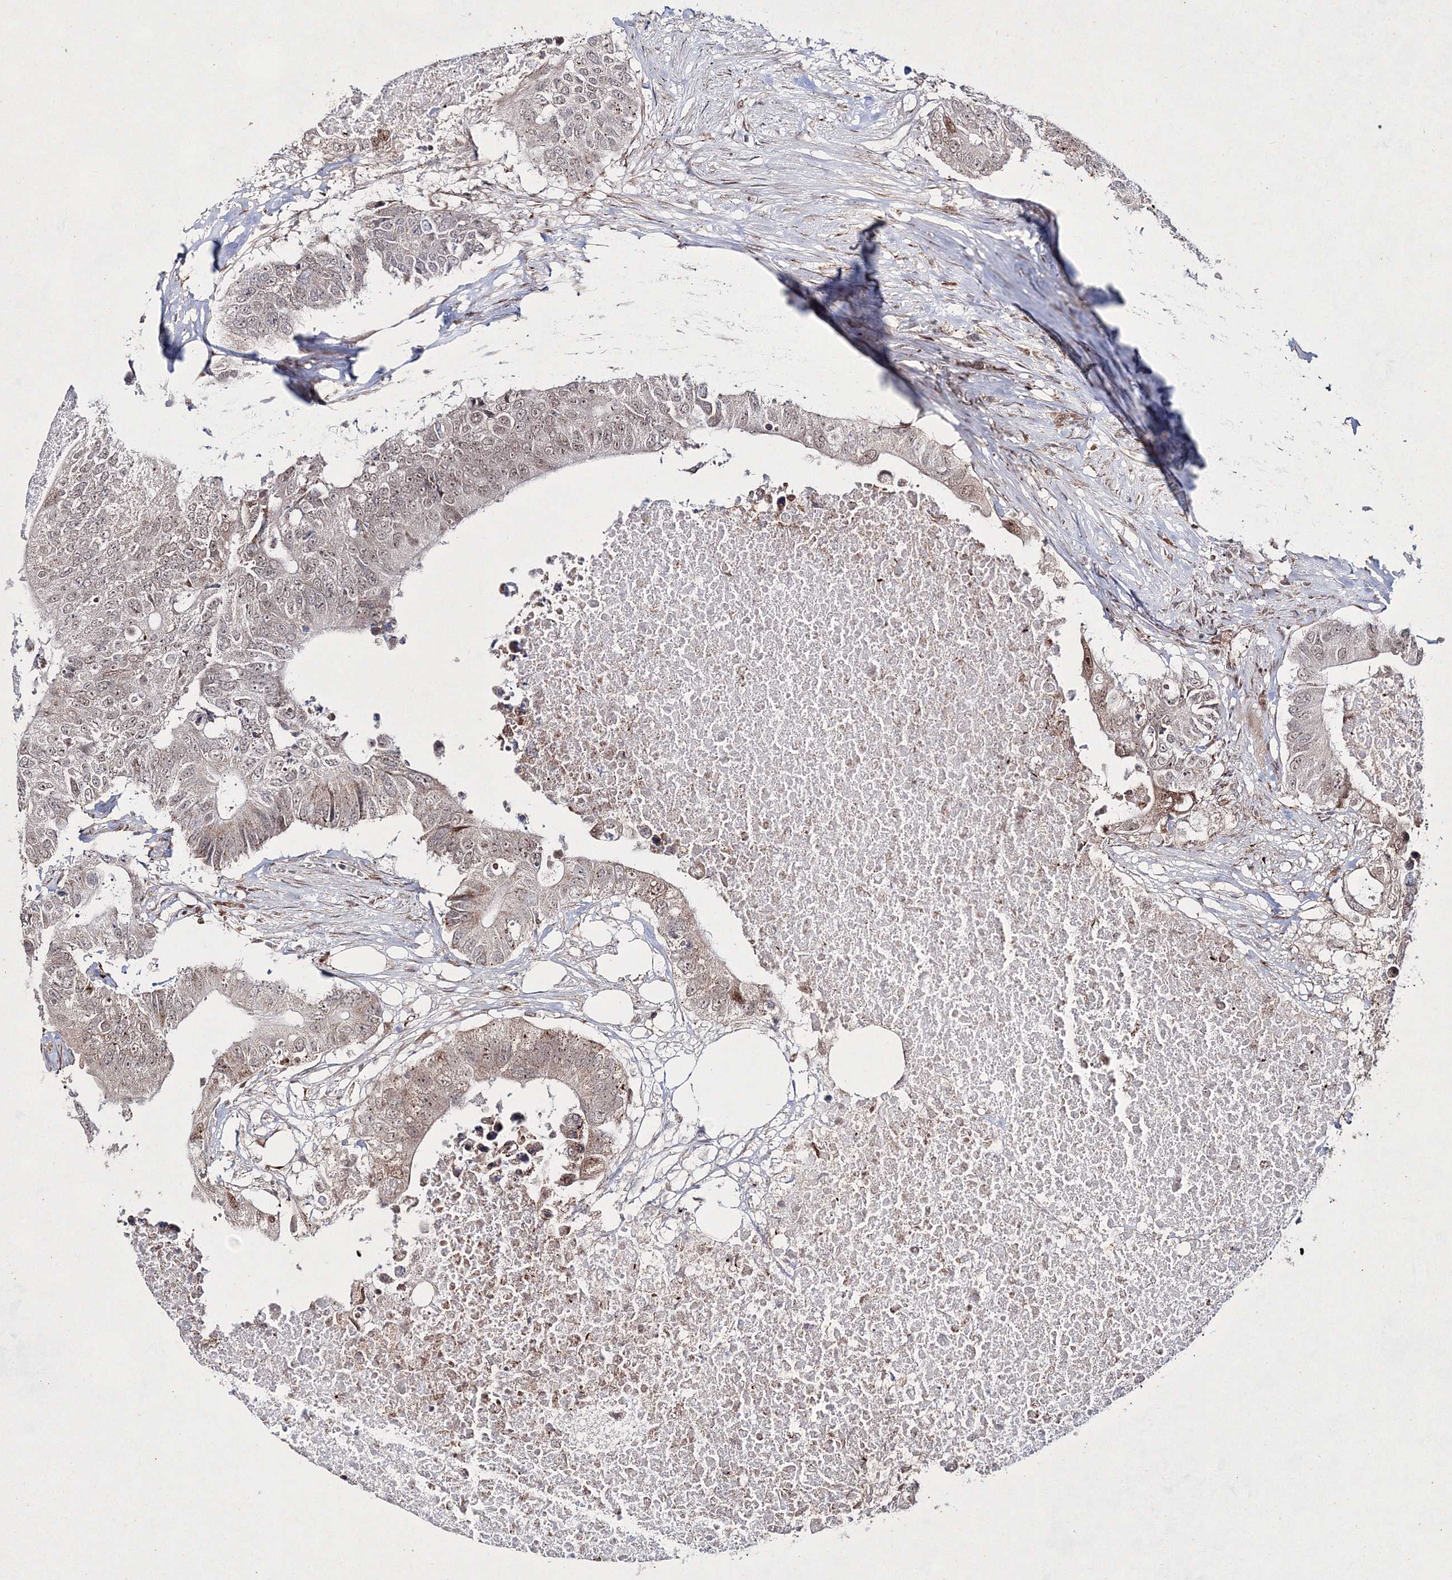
{"staining": {"intensity": "weak", "quantity": "25%-75%", "location": "nuclear"}, "tissue": "colorectal cancer", "cell_type": "Tumor cells", "image_type": "cancer", "snomed": [{"axis": "morphology", "description": "Adenocarcinoma, NOS"}, {"axis": "topography", "description": "Colon"}], "caption": "High-magnification brightfield microscopy of colorectal cancer (adenocarcinoma) stained with DAB (3,3'-diaminobenzidine) (brown) and counterstained with hematoxylin (blue). tumor cells exhibit weak nuclear staining is identified in approximately25%-75% of cells.", "gene": "SNIP1", "patient": {"sex": "male", "age": 71}}